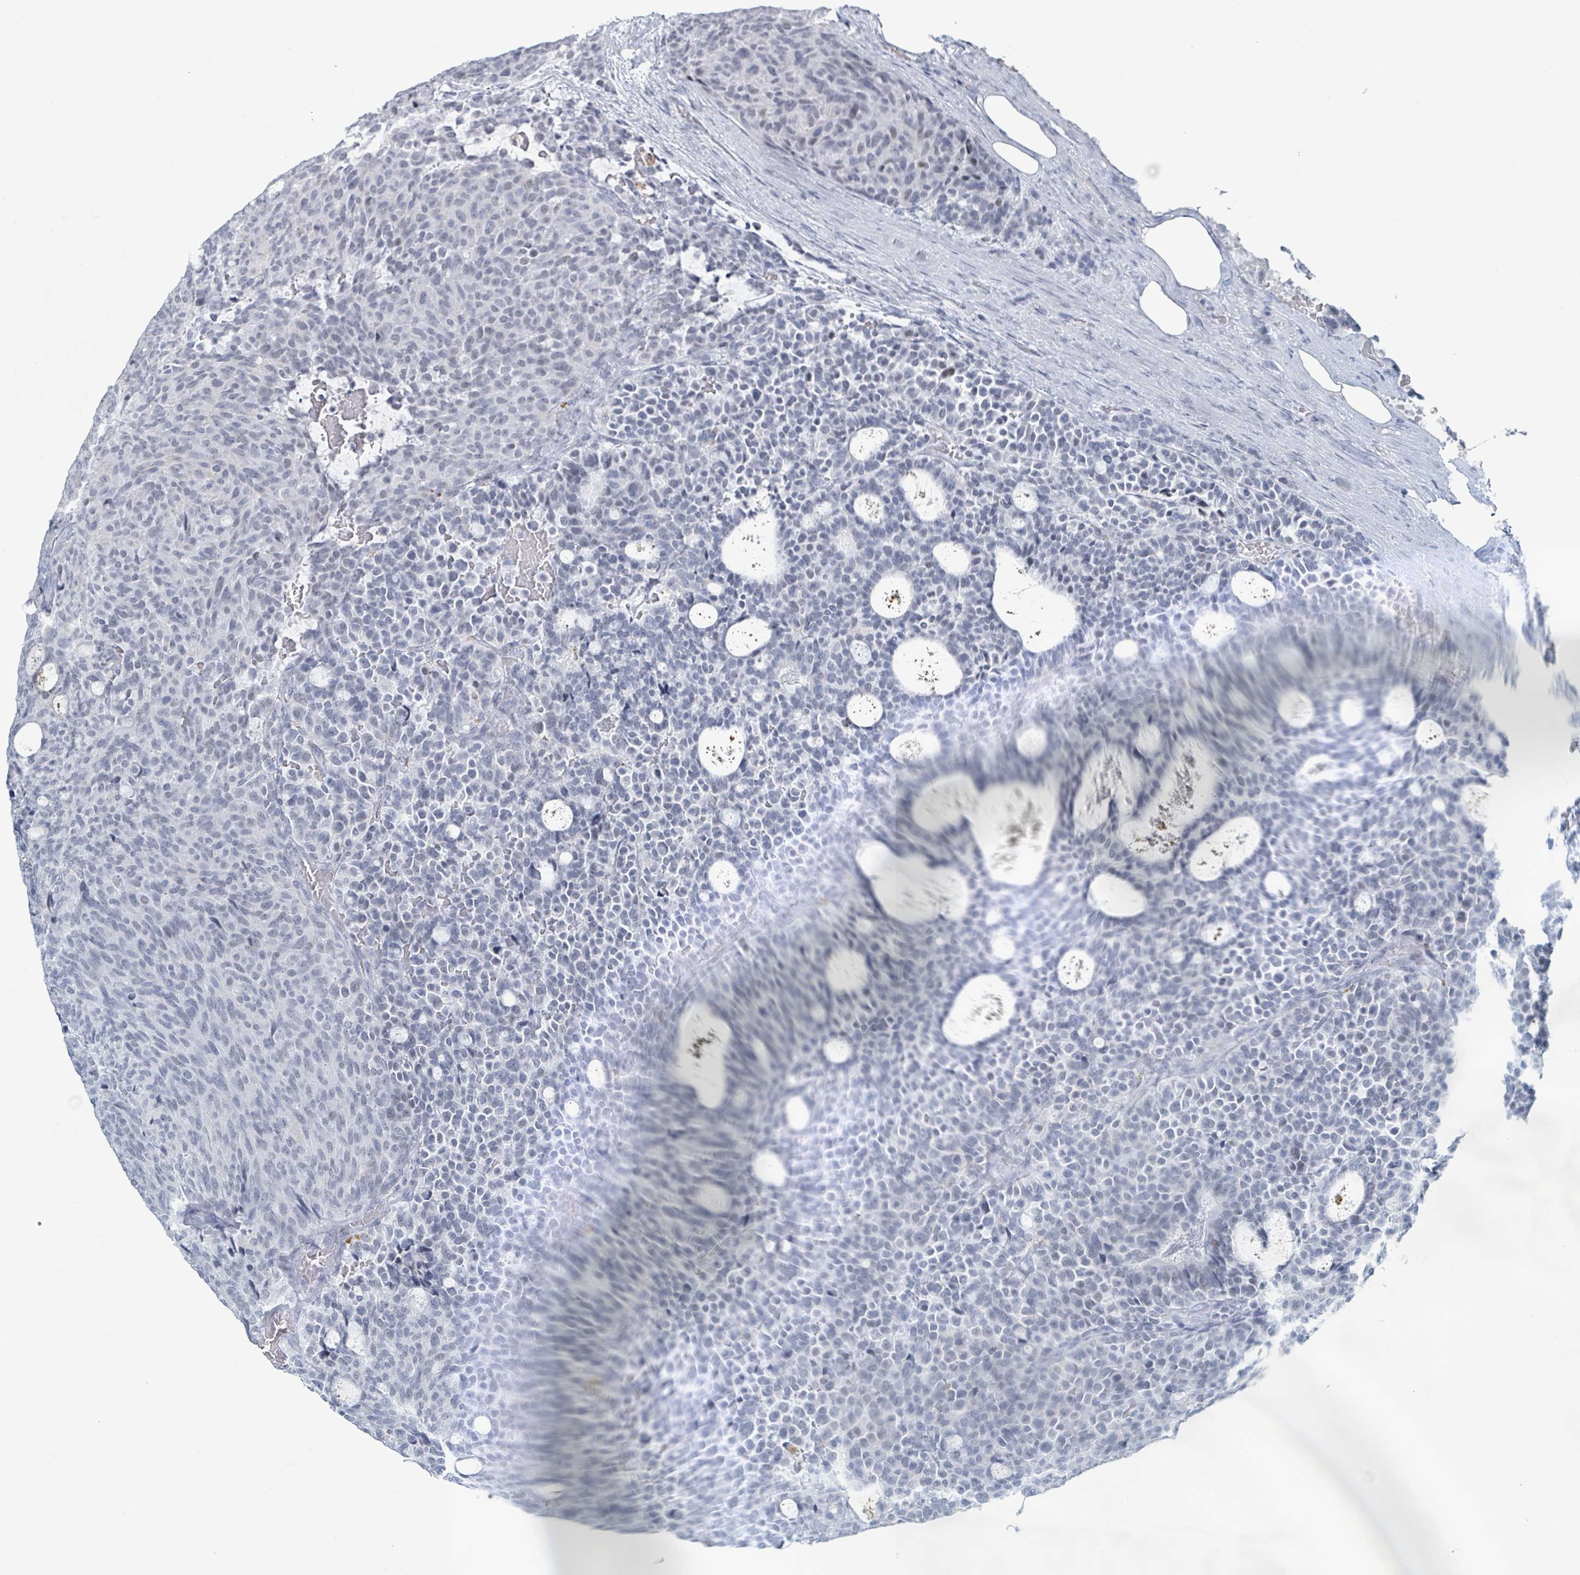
{"staining": {"intensity": "negative", "quantity": "none", "location": "none"}, "tissue": "carcinoid", "cell_type": "Tumor cells", "image_type": "cancer", "snomed": [{"axis": "morphology", "description": "Carcinoid, malignant, NOS"}, {"axis": "topography", "description": "Pancreas"}], "caption": "Carcinoid was stained to show a protein in brown. There is no significant staining in tumor cells. (DAB immunohistochemistry (IHC), high magnification).", "gene": "GPR15LG", "patient": {"sex": "female", "age": 54}}